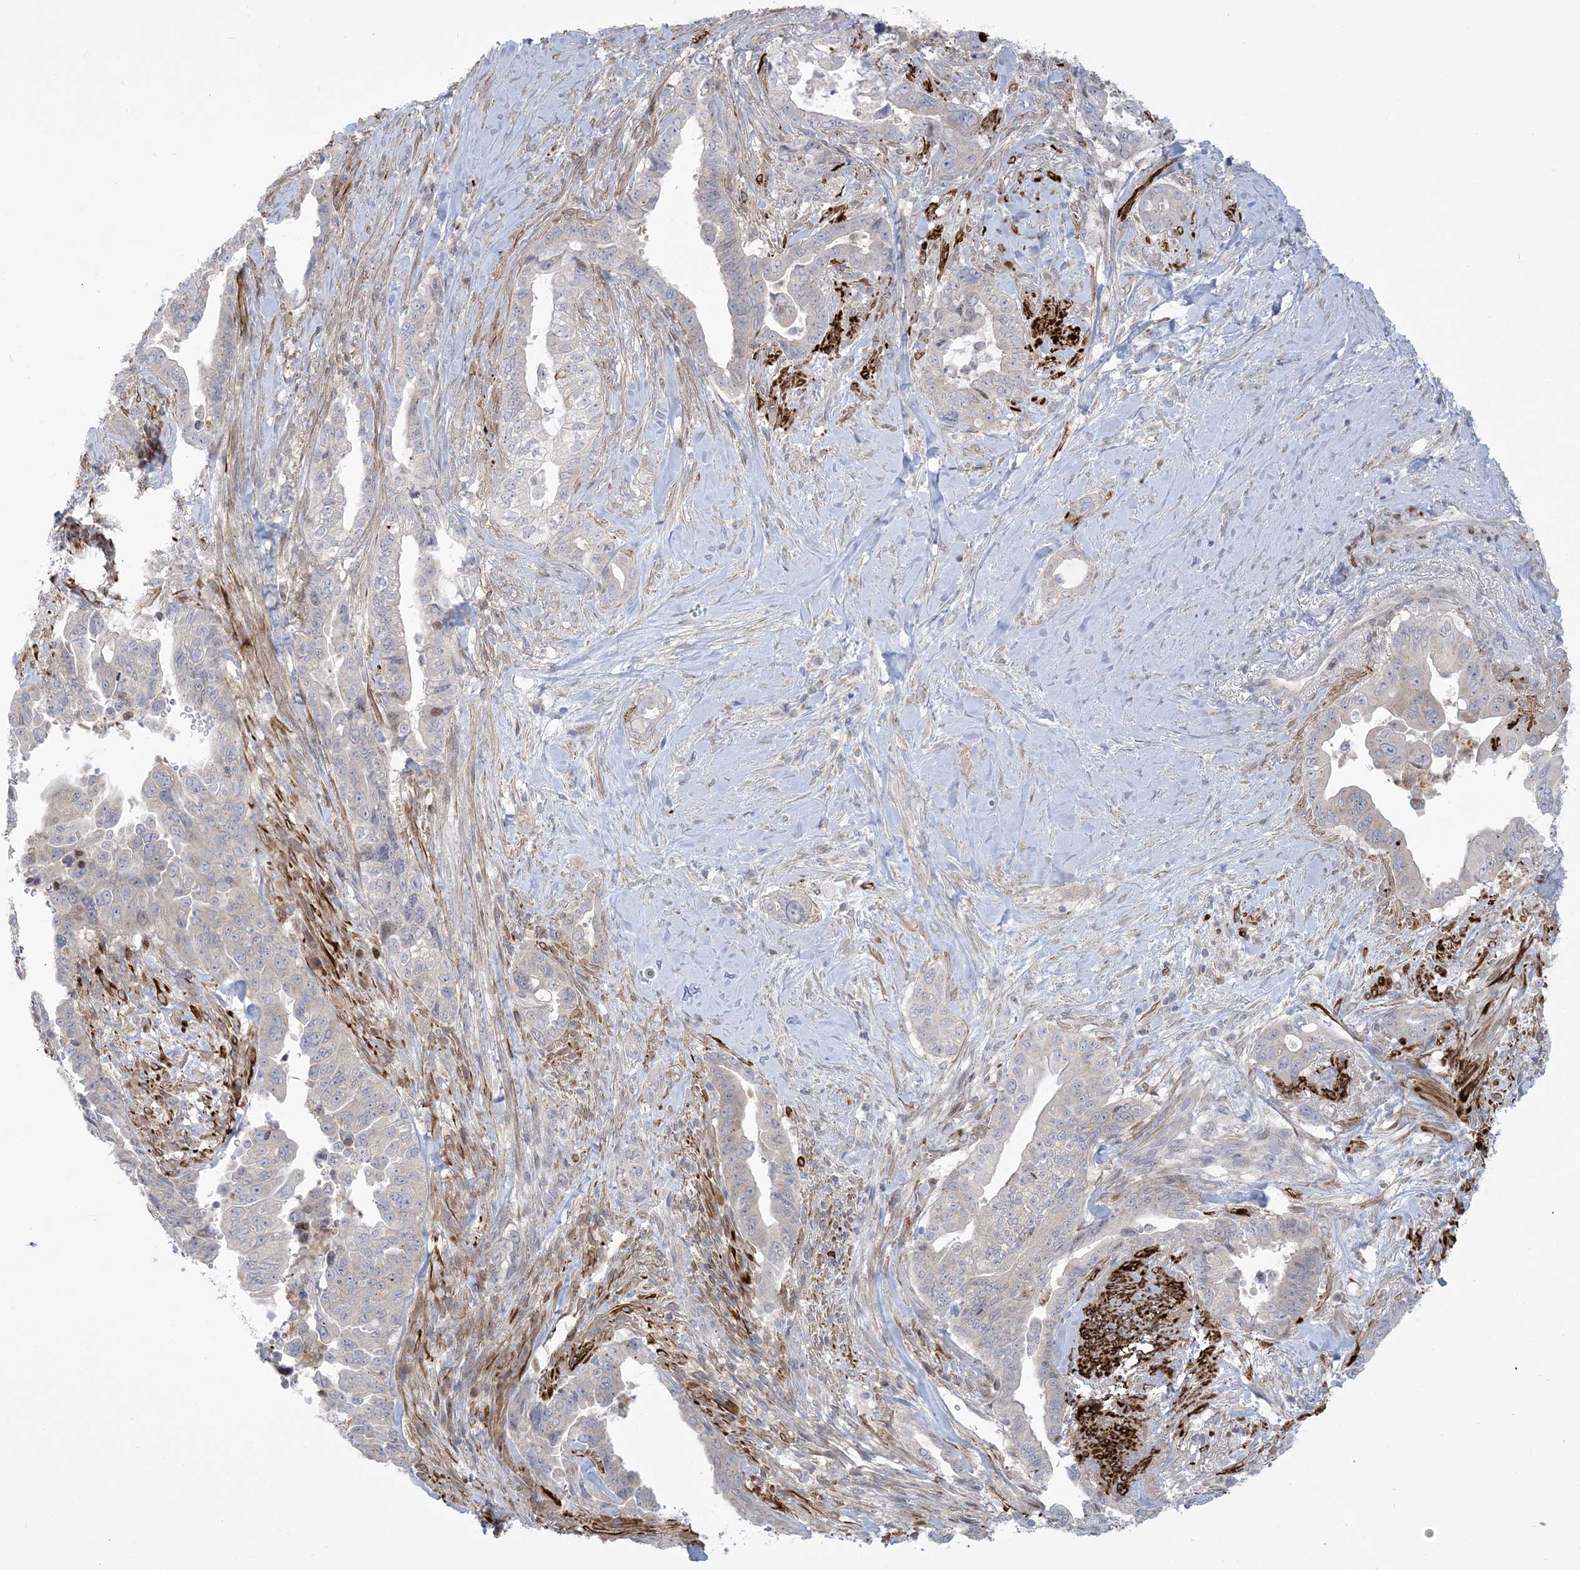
{"staining": {"intensity": "negative", "quantity": "none", "location": "none"}, "tissue": "pancreatic cancer", "cell_type": "Tumor cells", "image_type": "cancer", "snomed": [{"axis": "morphology", "description": "Adenocarcinoma, NOS"}, {"axis": "topography", "description": "Pancreas"}], "caption": "Immunohistochemical staining of pancreatic cancer reveals no significant positivity in tumor cells.", "gene": "AFTPH", "patient": {"sex": "male", "age": 70}}